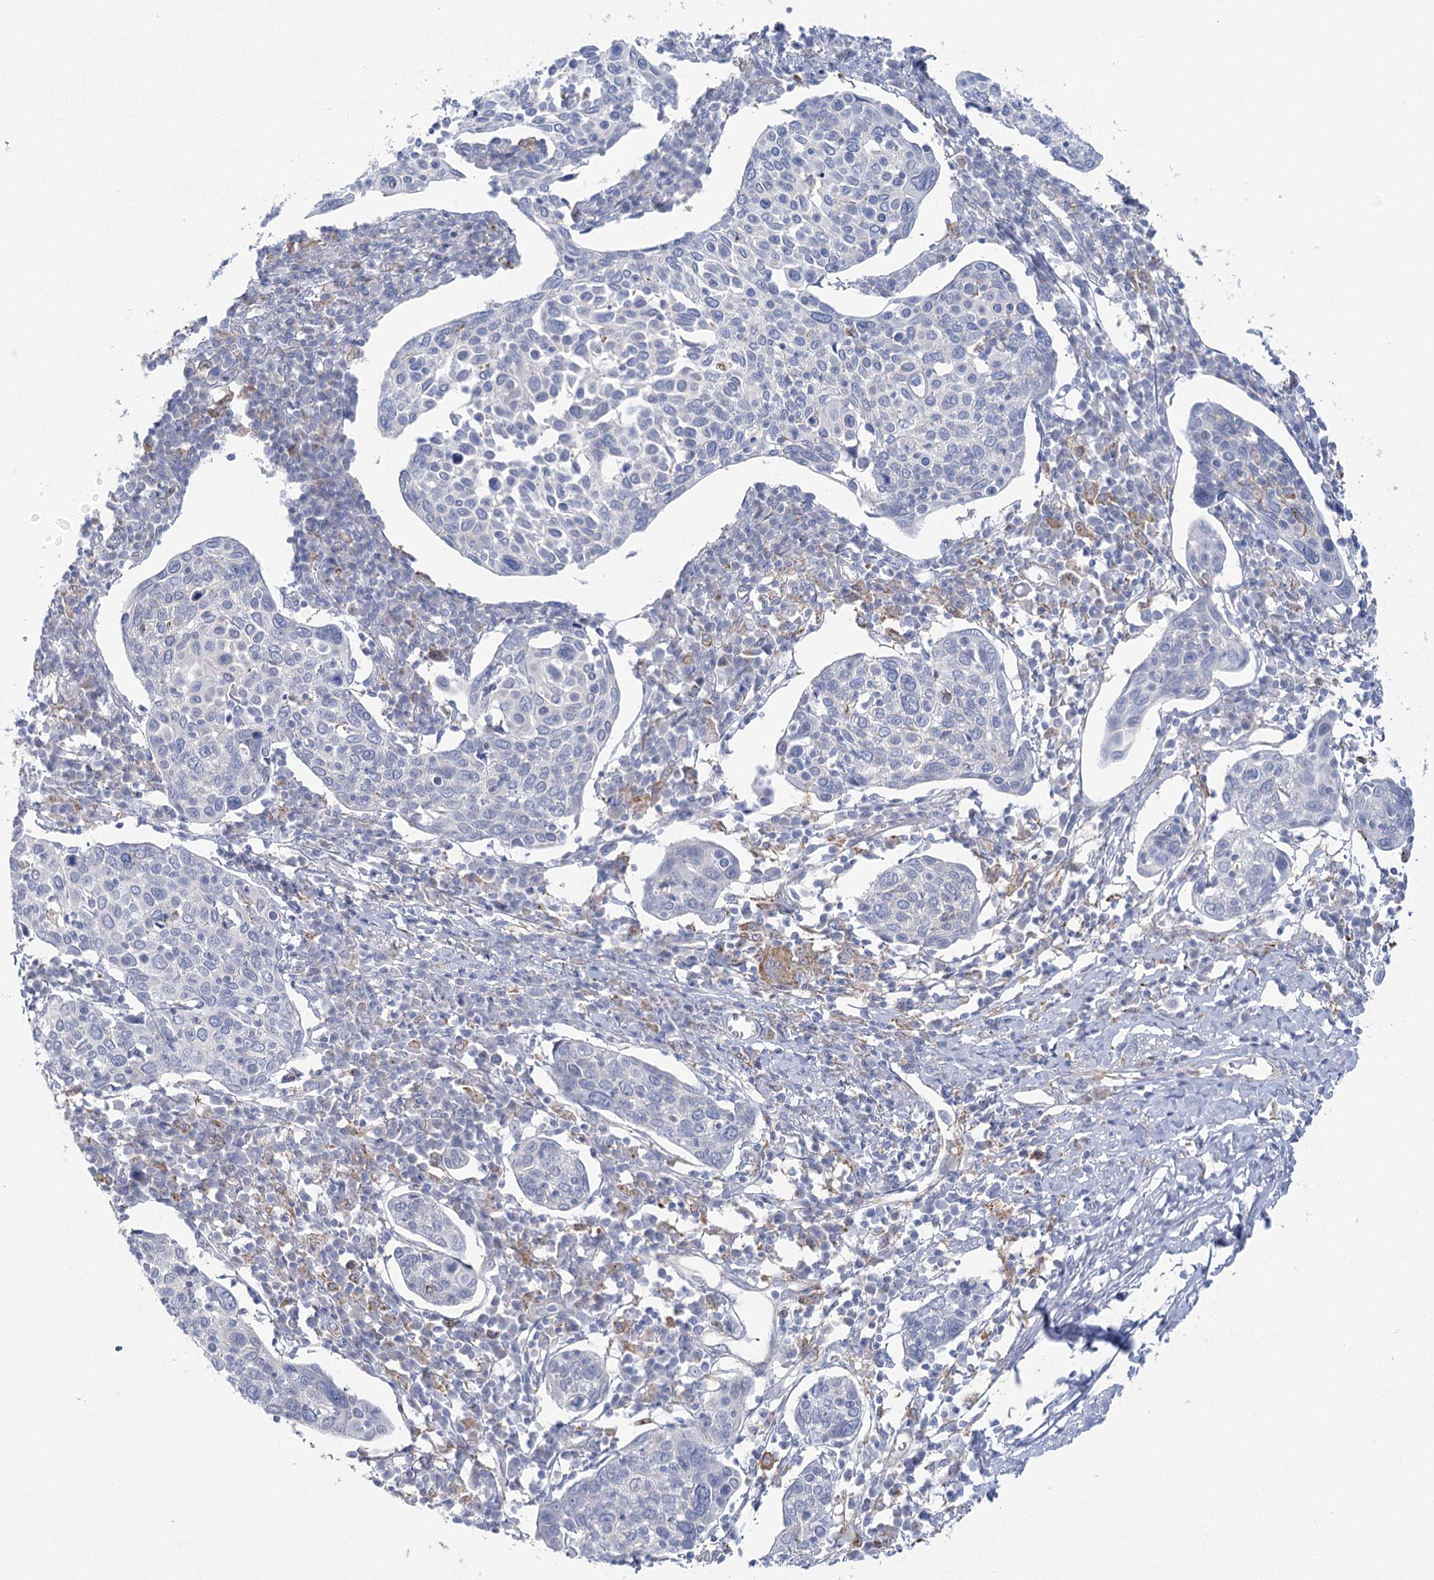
{"staining": {"intensity": "negative", "quantity": "none", "location": "none"}, "tissue": "cervical cancer", "cell_type": "Tumor cells", "image_type": "cancer", "snomed": [{"axis": "morphology", "description": "Squamous cell carcinoma, NOS"}, {"axis": "topography", "description": "Cervix"}], "caption": "Immunohistochemistry (IHC) photomicrograph of human cervical squamous cell carcinoma stained for a protein (brown), which shows no expression in tumor cells. (DAB (3,3'-diaminobenzidine) IHC, high magnification).", "gene": "CCDC88A", "patient": {"sex": "female", "age": 40}}